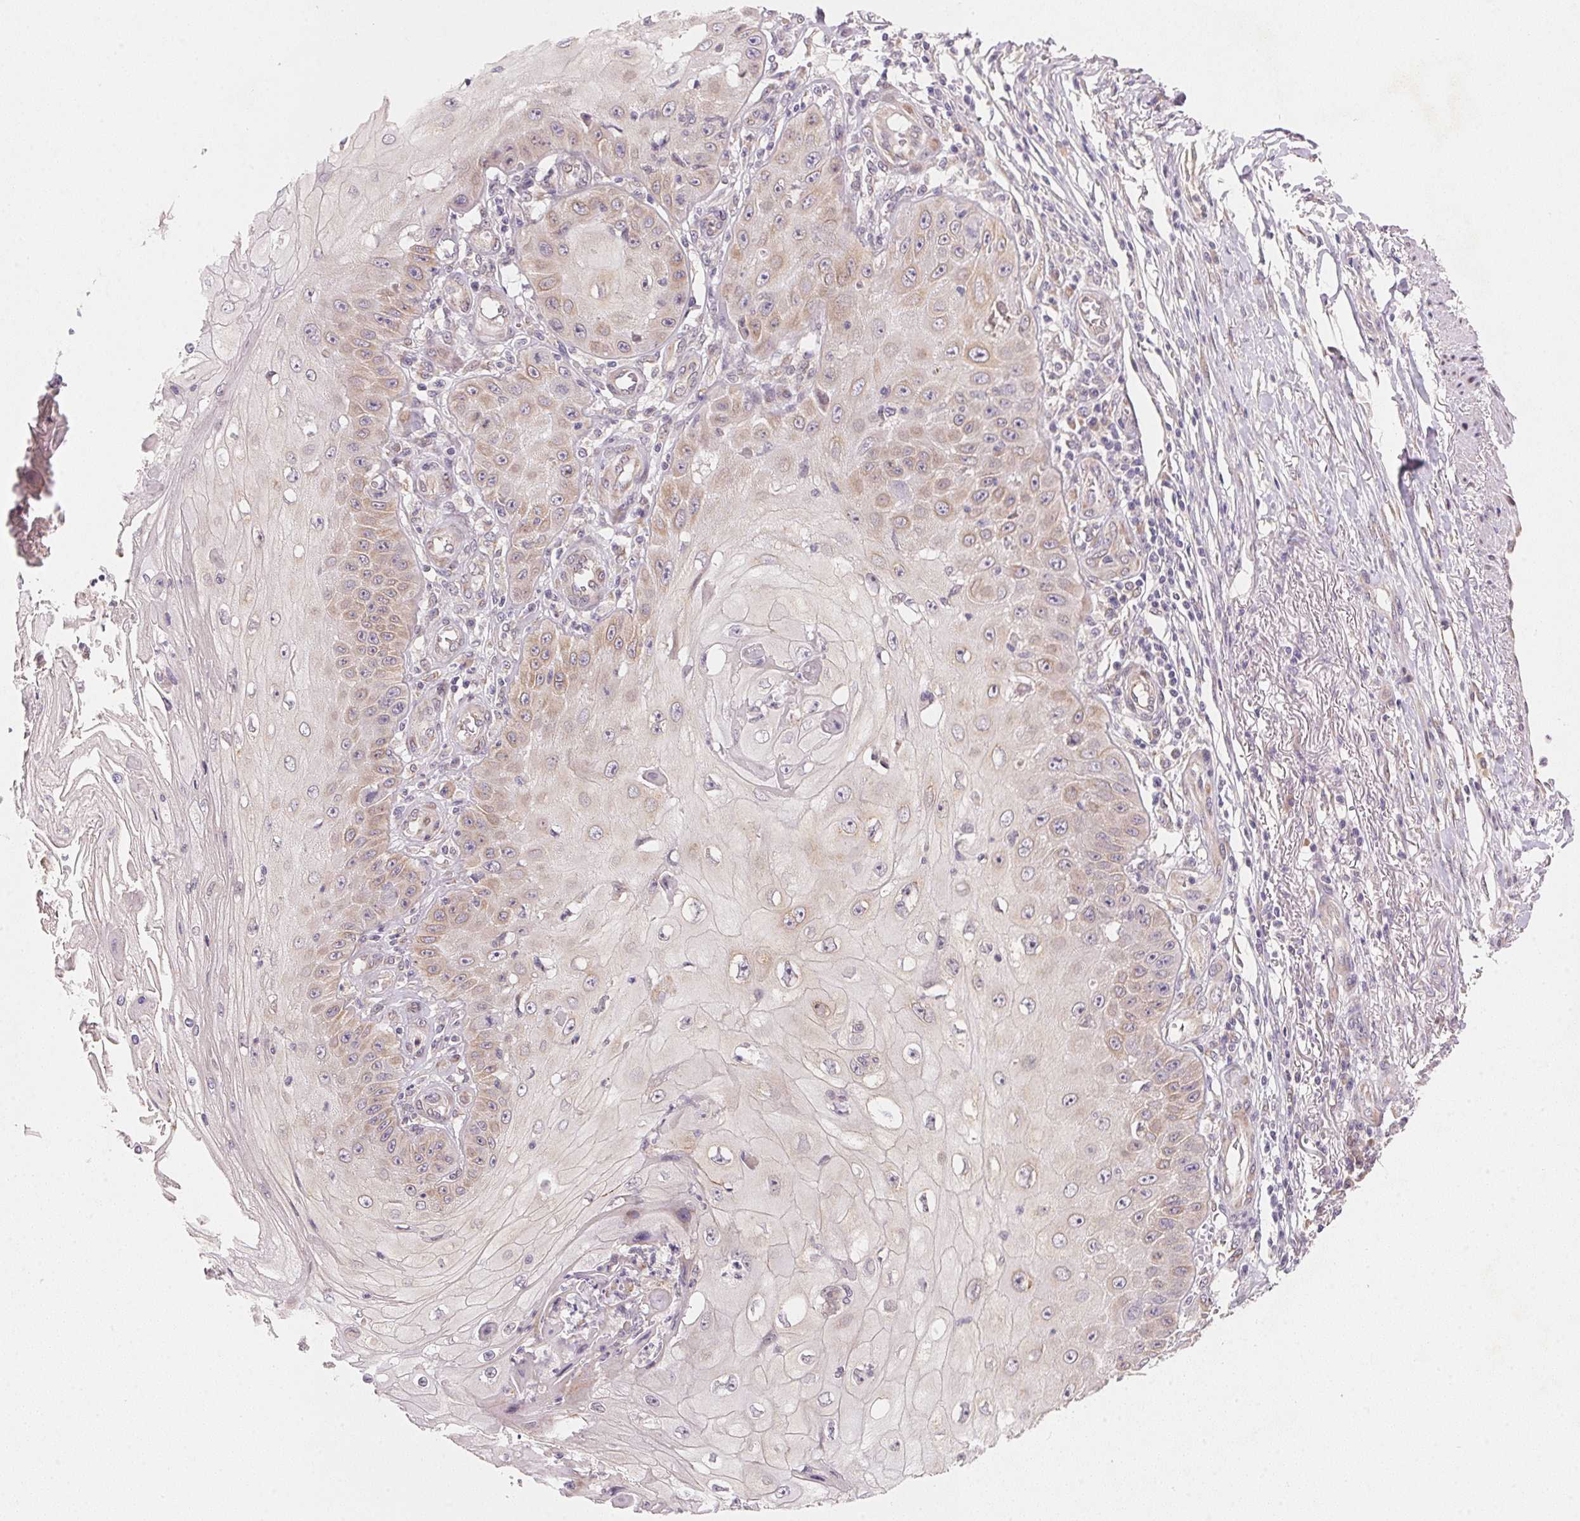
{"staining": {"intensity": "weak", "quantity": "25%-75%", "location": "cytoplasmic/membranous"}, "tissue": "skin cancer", "cell_type": "Tumor cells", "image_type": "cancer", "snomed": [{"axis": "morphology", "description": "Squamous cell carcinoma, NOS"}, {"axis": "topography", "description": "Skin"}], "caption": "Brown immunohistochemical staining in skin squamous cell carcinoma demonstrates weak cytoplasmic/membranous positivity in about 25%-75% of tumor cells.", "gene": "EI24", "patient": {"sex": "male", "age": 70}}